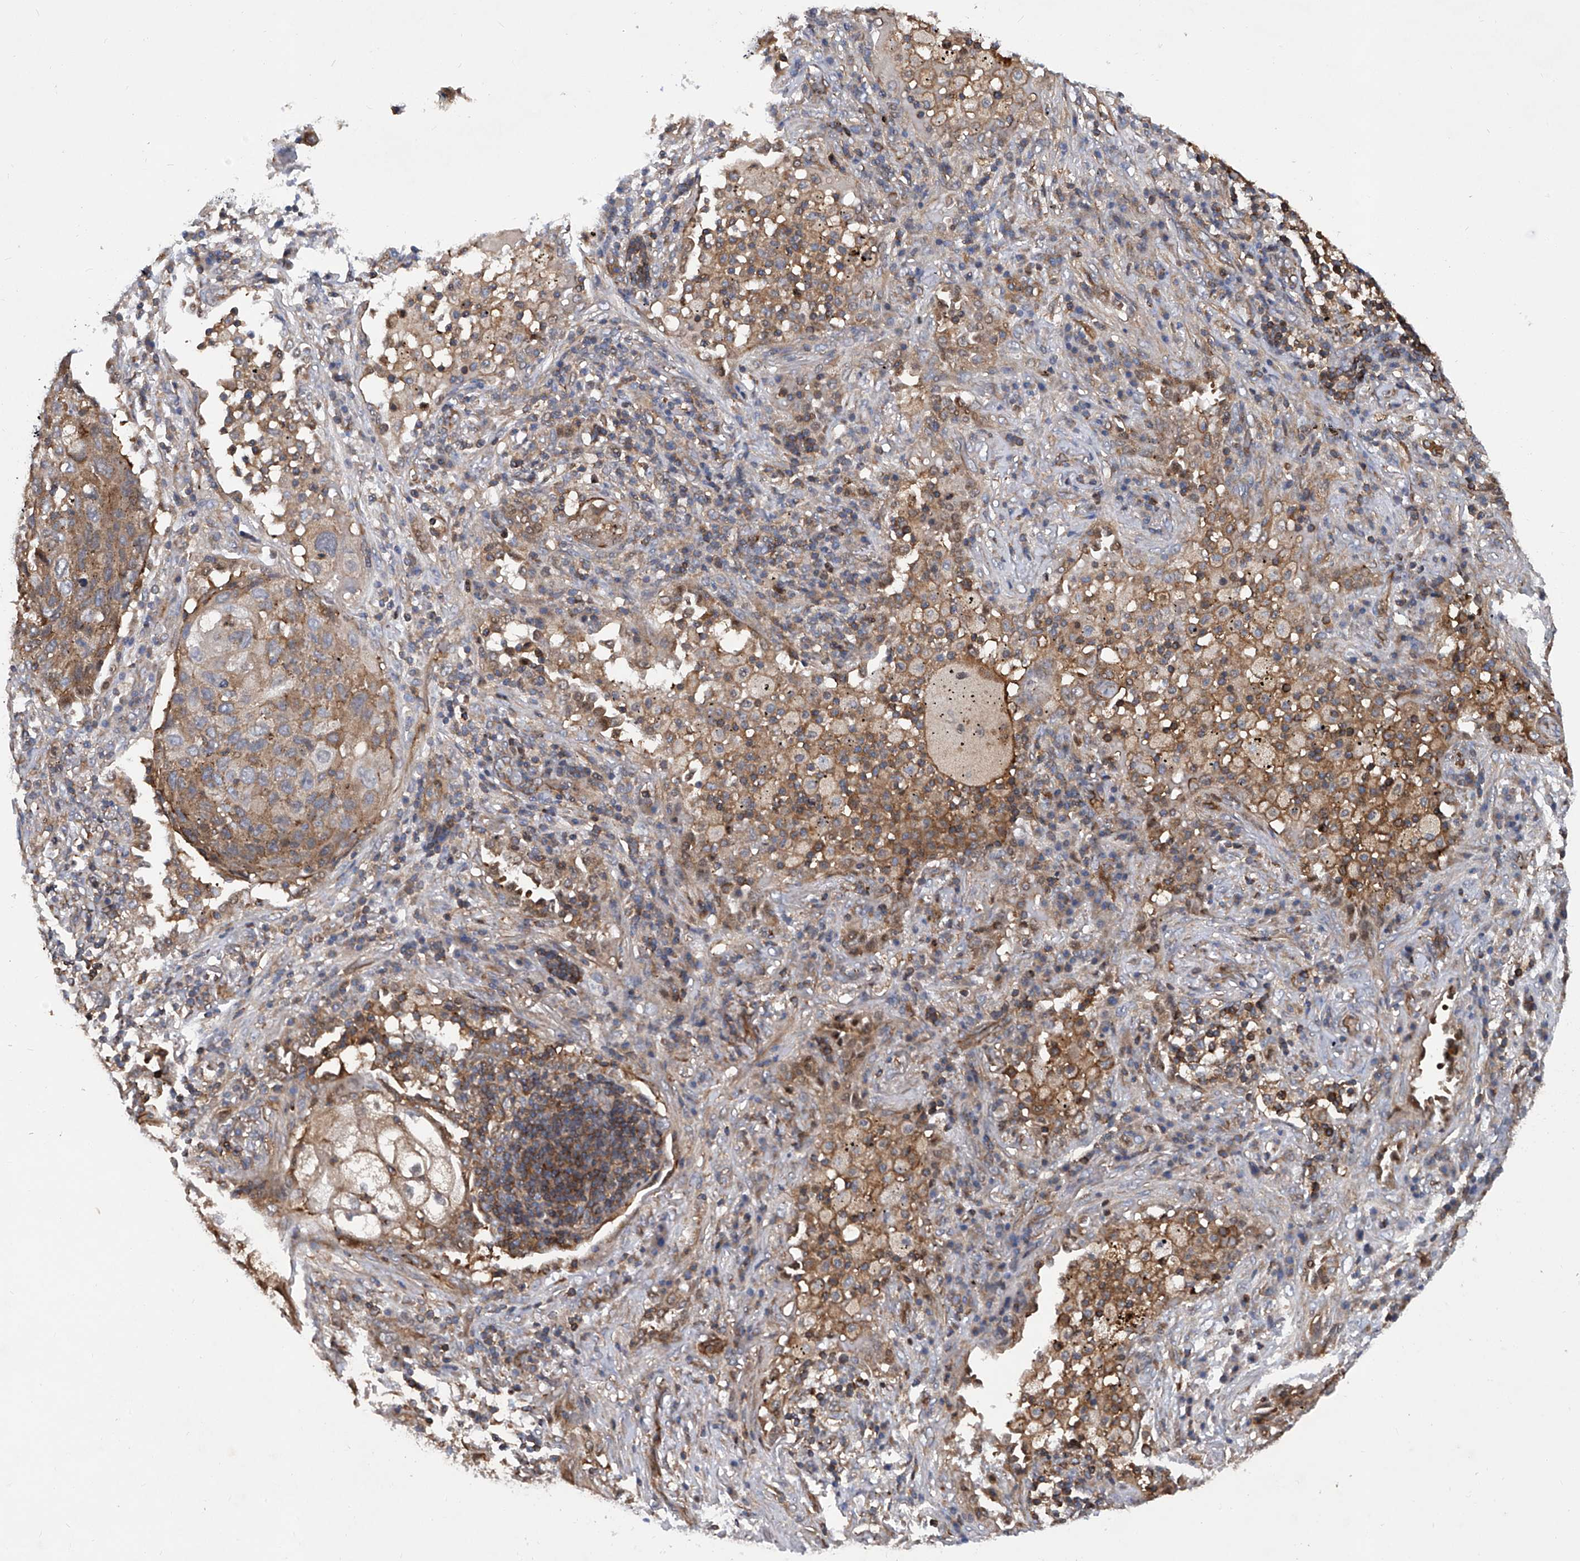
{"staining": {"intensity": "weak", "quantity": ">75%", "location": "cytoplasmic/membranous"}, "tissue": "lung cancer", "cell_type": "Tumor cells", "image_type": "cancer", "snomed": [{"axis": "morphology", "description": "Squamous cell carcinoma, NOS"}, {"axis": "topography", "description": "Lung"}], "caption": "High-power microscopy captured an IHC image of lung cancer, revealing weak cytoplasmic/membranous positivity in about >75% of tumor cells.", "gene": "NT5C3A", "patient": {"sex": "female", "age": 63}}